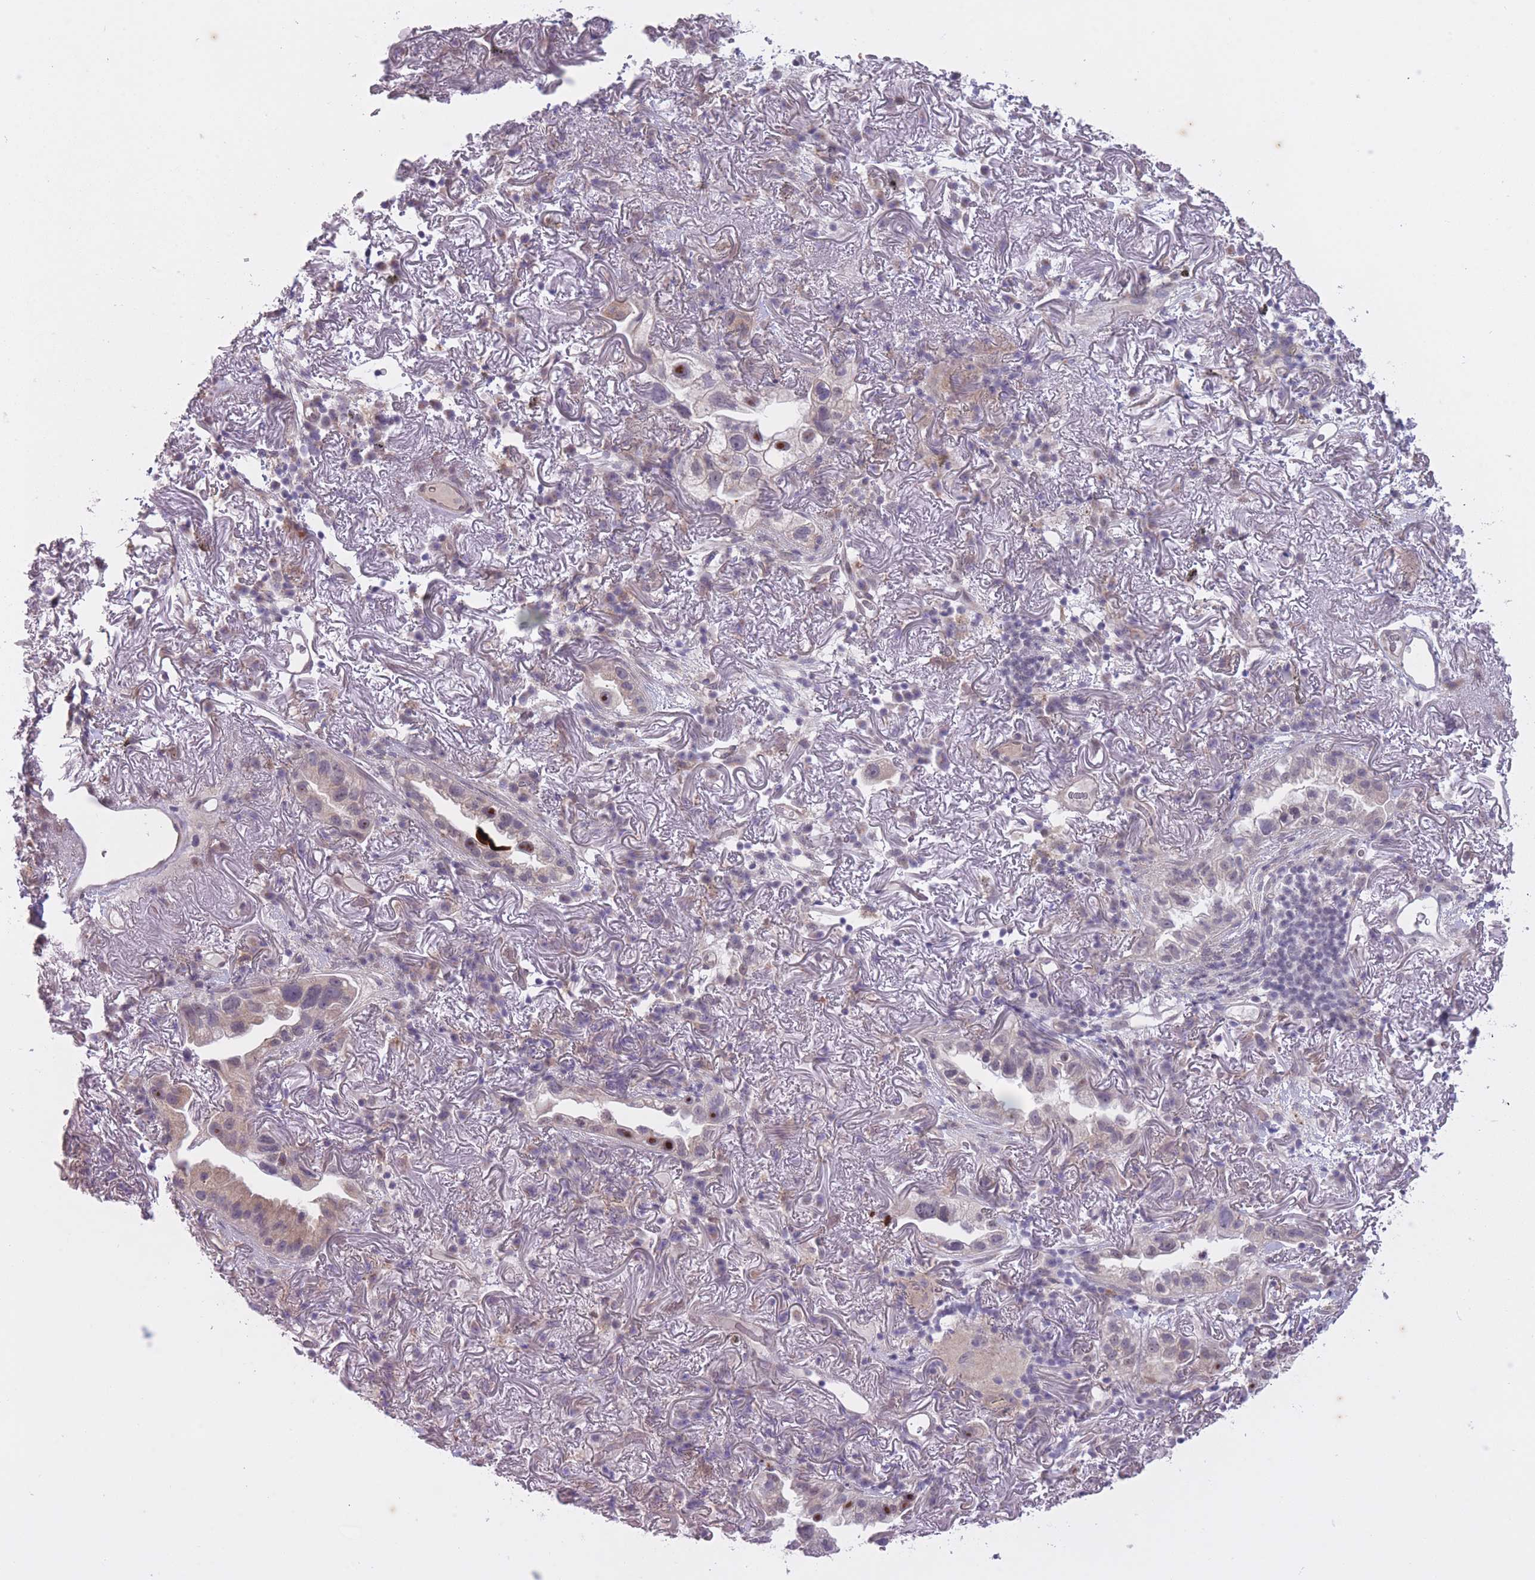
{"staining": {"intensity": "weak", "quantity": "25%-75%", "location": "cytoplasmic/membranous,nuclear"}, "tissue": "lung cancer", "cell_type": "Tumor cells", "image_type": "cancer", "snomed": [{"axis": "morphology", "description": "Adenocarcinoma, NOS"}, {"axis": "topography", "description": "Lung"}], "caption": "Weak cytoplasmic/membranous and nuclear positivity for a protein is appreciated in about 25%-75% of tumor cells of lung cancer (adenocarcinoma) using IHC.", "gene": "ARPIN", "patient": {"sex": "female", "age": 69}}